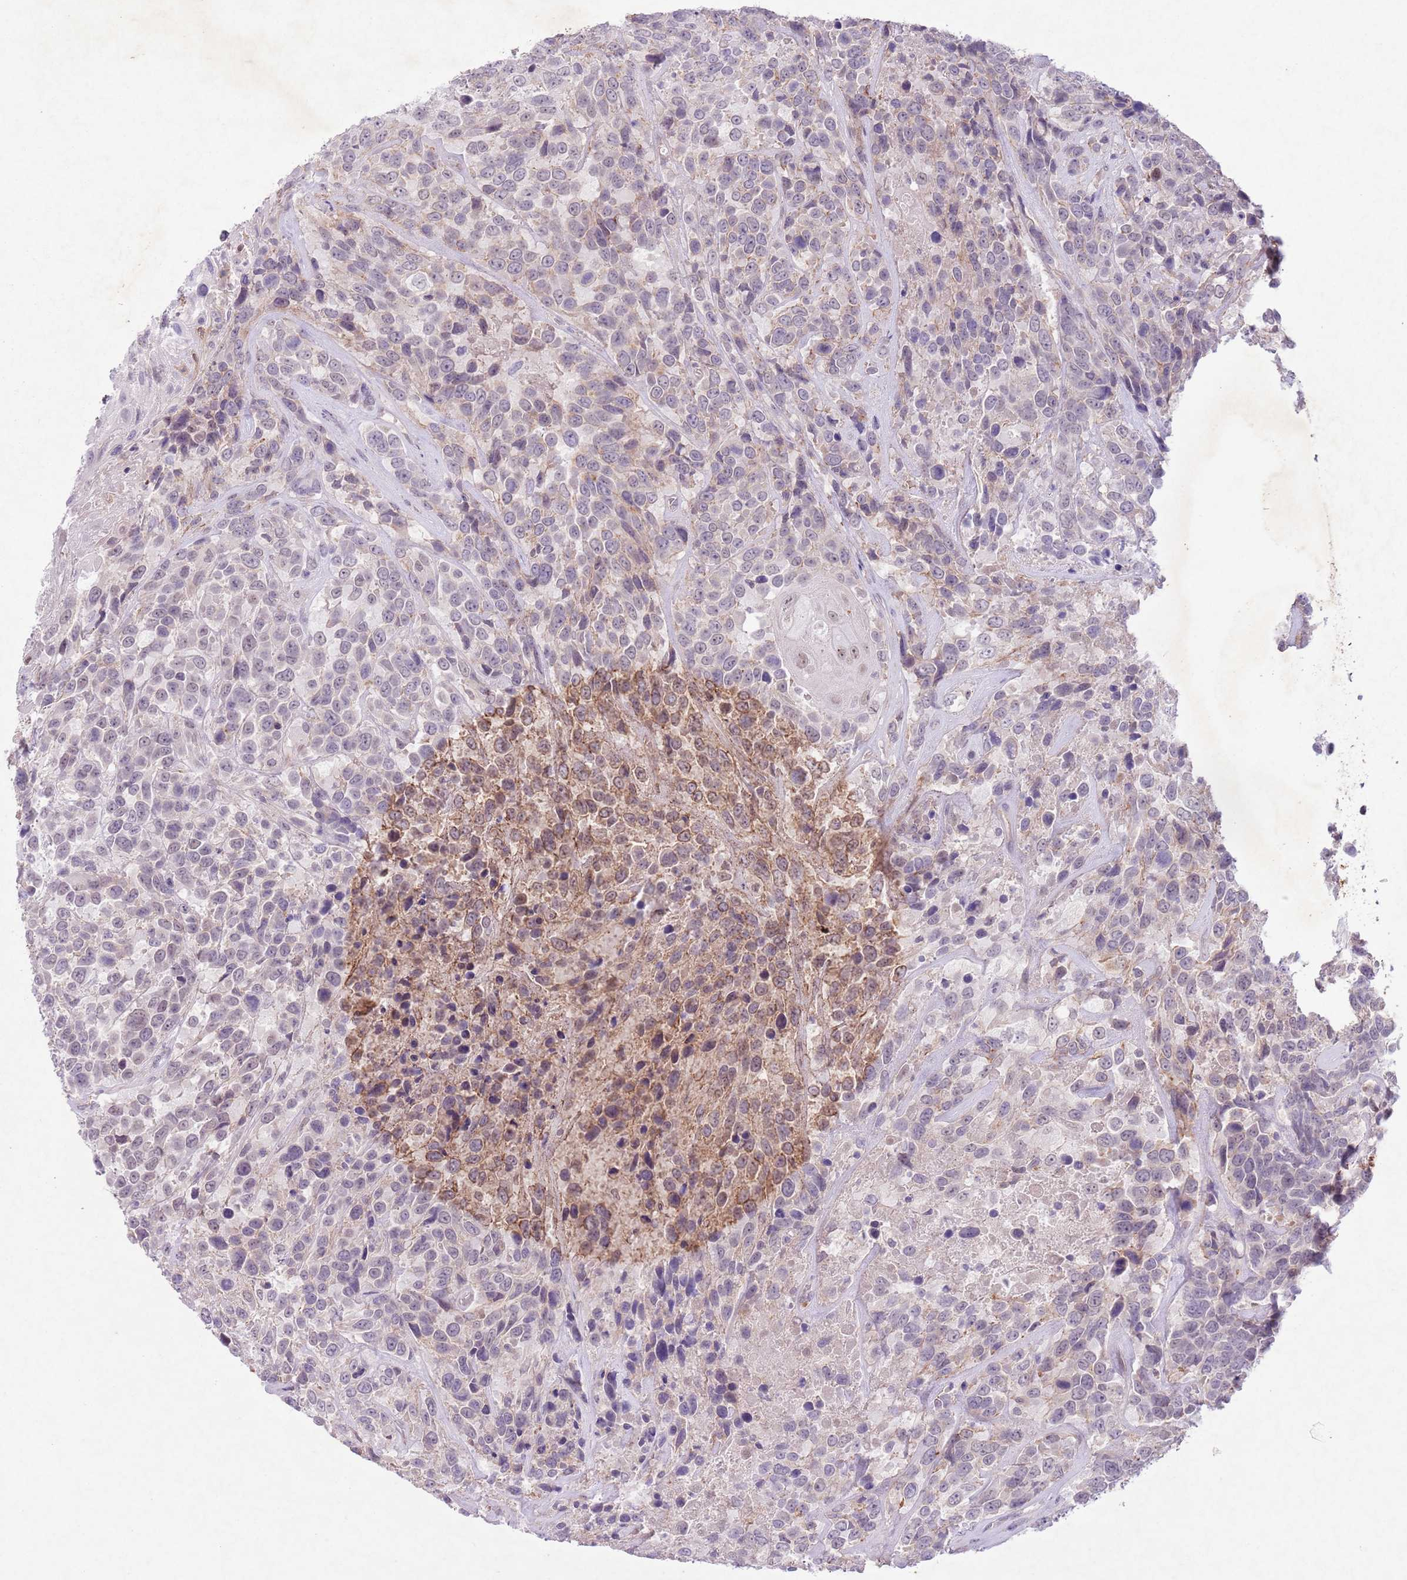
{"staining": {"intensity": "moderate", "quantity": "<25%", "location": "cytoplasmic/membranous"}, "tissue": "urothelial cancer", "cell_type": "Tumor cells", "image_type": "cancer", "snomed": [{"axis": "morphology", "description": "Urothelial carcinoma, High grade"}, {"axis": "topography", "description": "Urinary bladder"}], "caption": "A brown stain labels moderate cytoplasmic/membranous staining of a protein in human urothelial cancer tumor cells. (DAB (3,3'-diaminobenzidine) IHC, brown staining for protein, blue staining for nuclei).", "gene": "CCNI", "patient": {"sex": "female", "age": 70}}